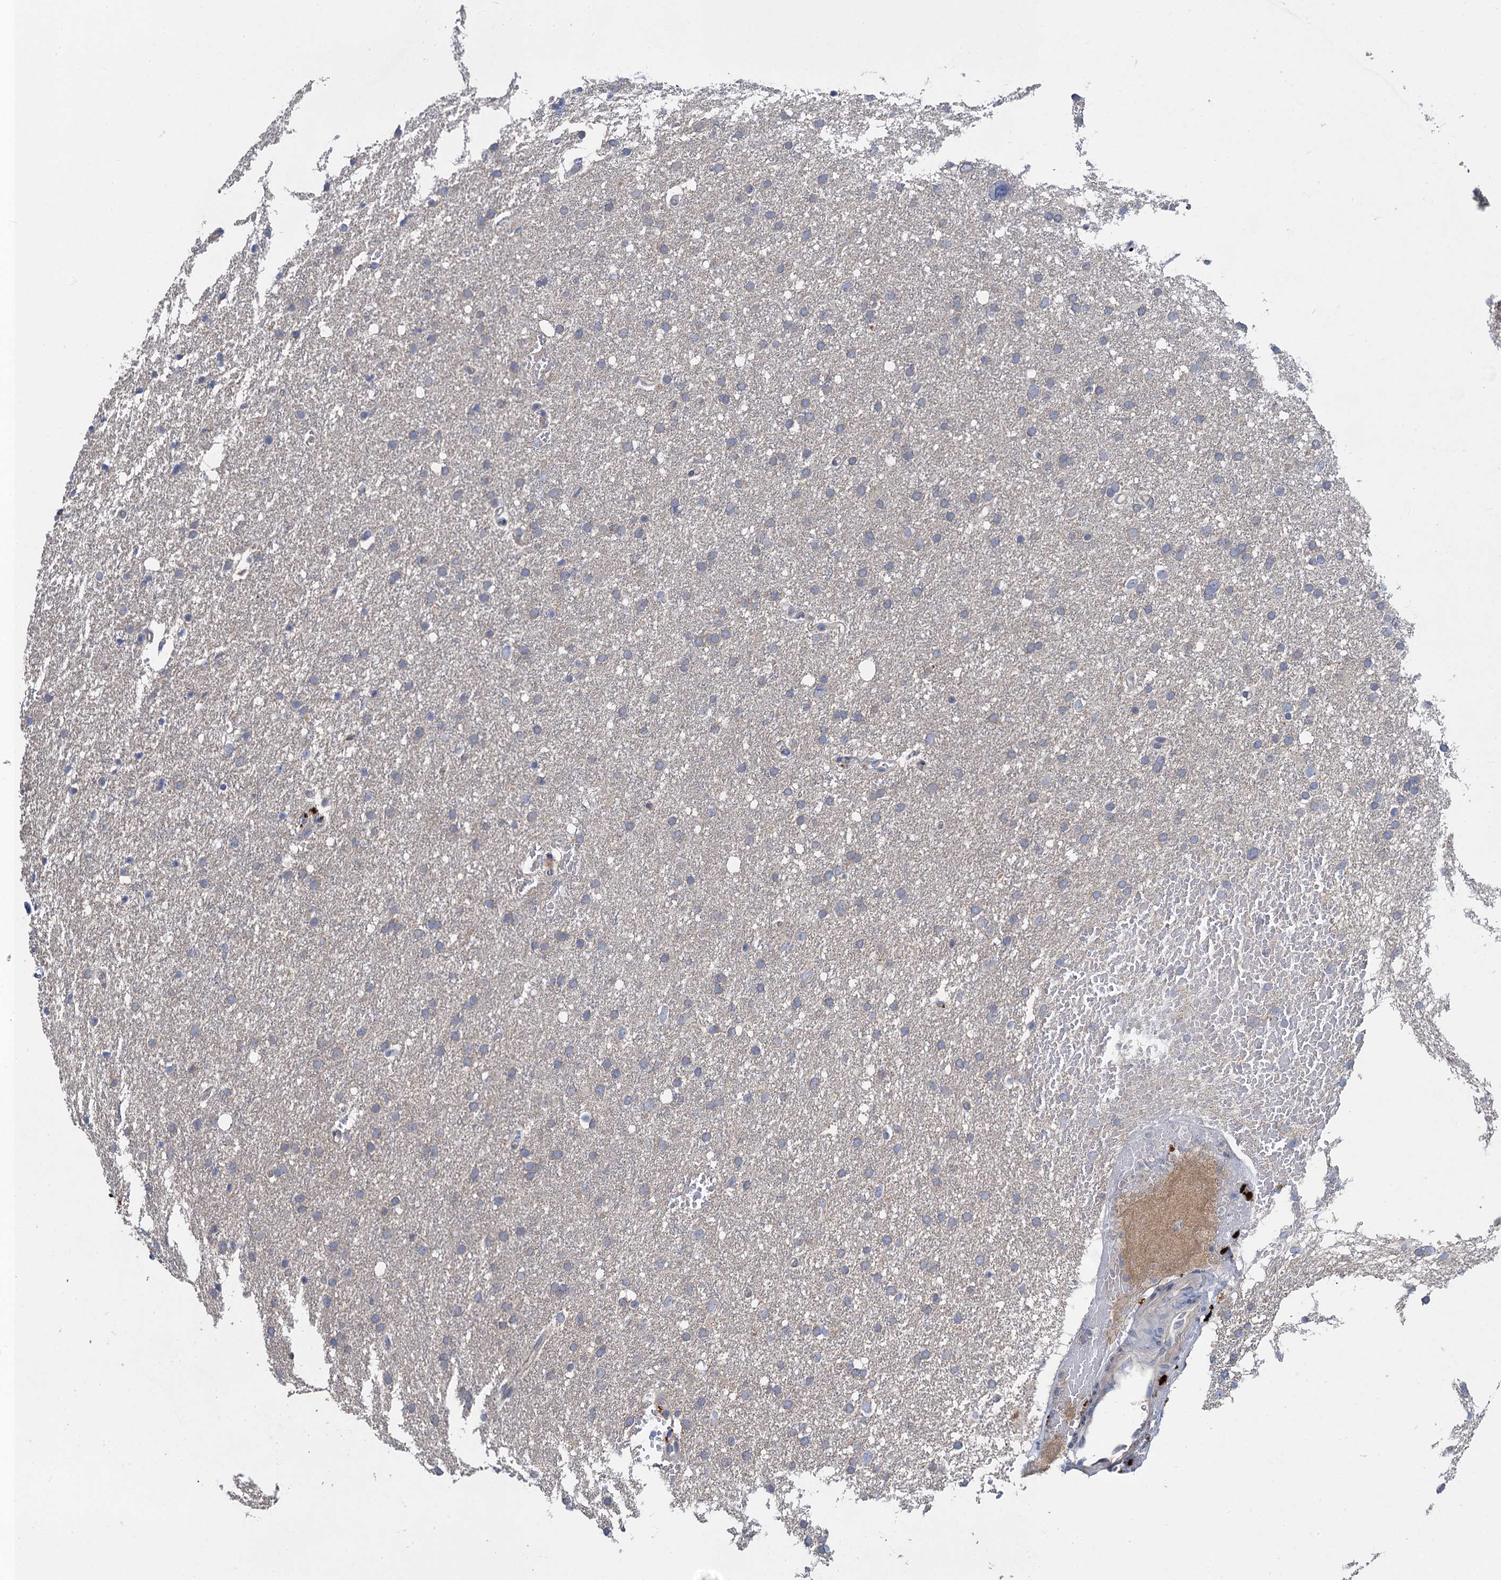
{"staining": {"intensity": "negative", "quantity": "none", "location": "none"}, "tissue": "glioma", "cell_type": "Tumor cells", "image_type": "cancer", "snomed": [{"axis": "morphology", "description": "Glioma, malignant, High grade"}, {"axis": "topography", "description": "Cerebral cortex"}], "caption": "A histopathology image of human malignant high-grade glioma is negative for staining in tumor cells. (DAB (3,3'-diaminobenzidine) immunohistochemistry, high magnification).", "gene": "SNAP29", "patient": {"sex": "female", "age": 36}}